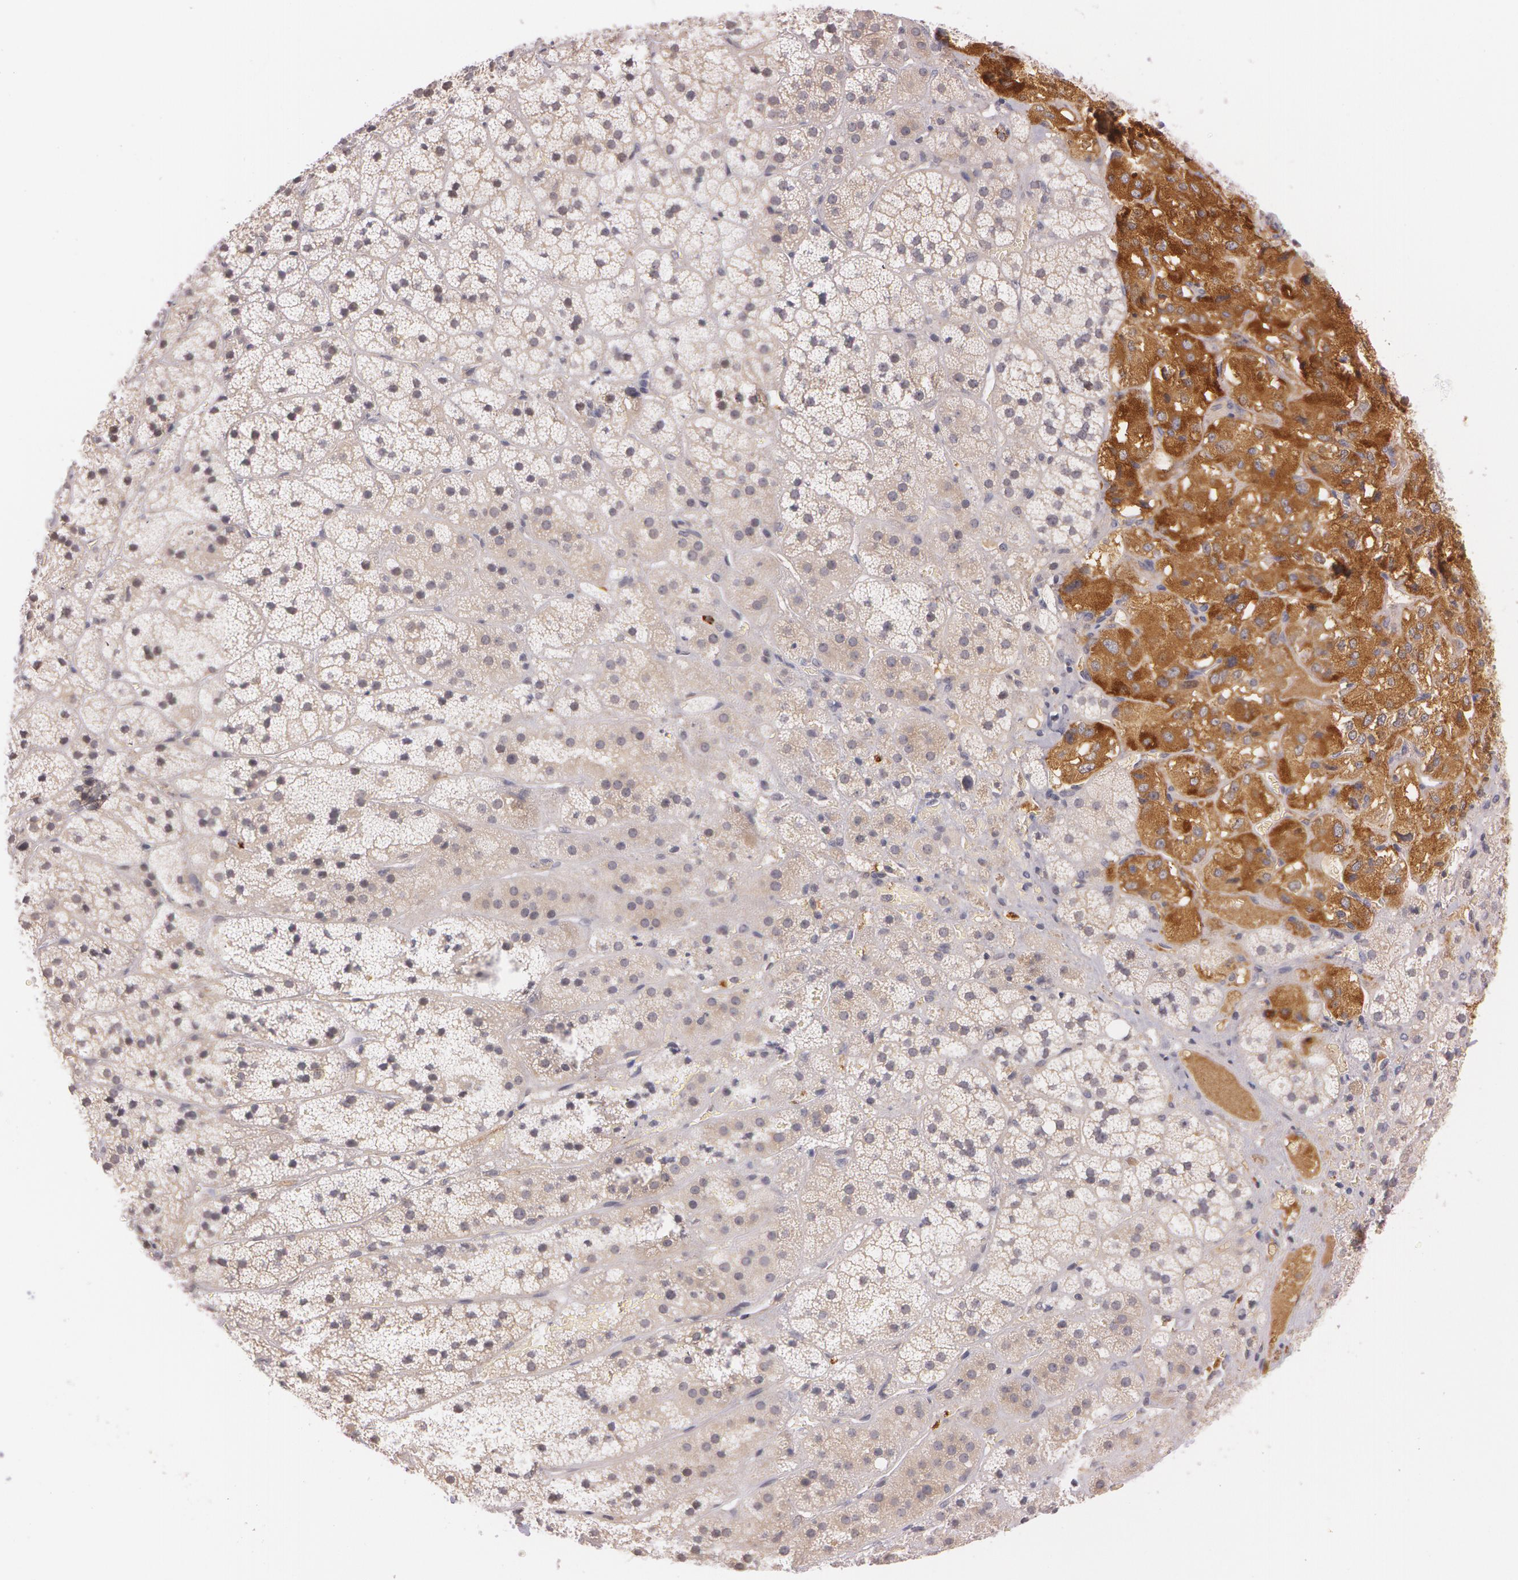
{"staining": {"intensity": "weak", "quantity": ">75%", "location": "cytoplasmic/membranous"}, "tissue": "adrenal gland", "cell_type": "Glandular cells", "image_type": "normal", "snomed": [{"axis": "morphology", "description": "Normal tissue, NOS"}, {"axis": "topography", "description": "Adrenal gland"}], "caption": "Protein staining exhibits weak cytoplasmic/membranous positivity in about >75% of glandular cells in normal adrenal gland. The protein is shown in brown color, while the nuclei are stained blue.", "gene": "ATG2B", "patient": {"sex": "female", "age": 44}}